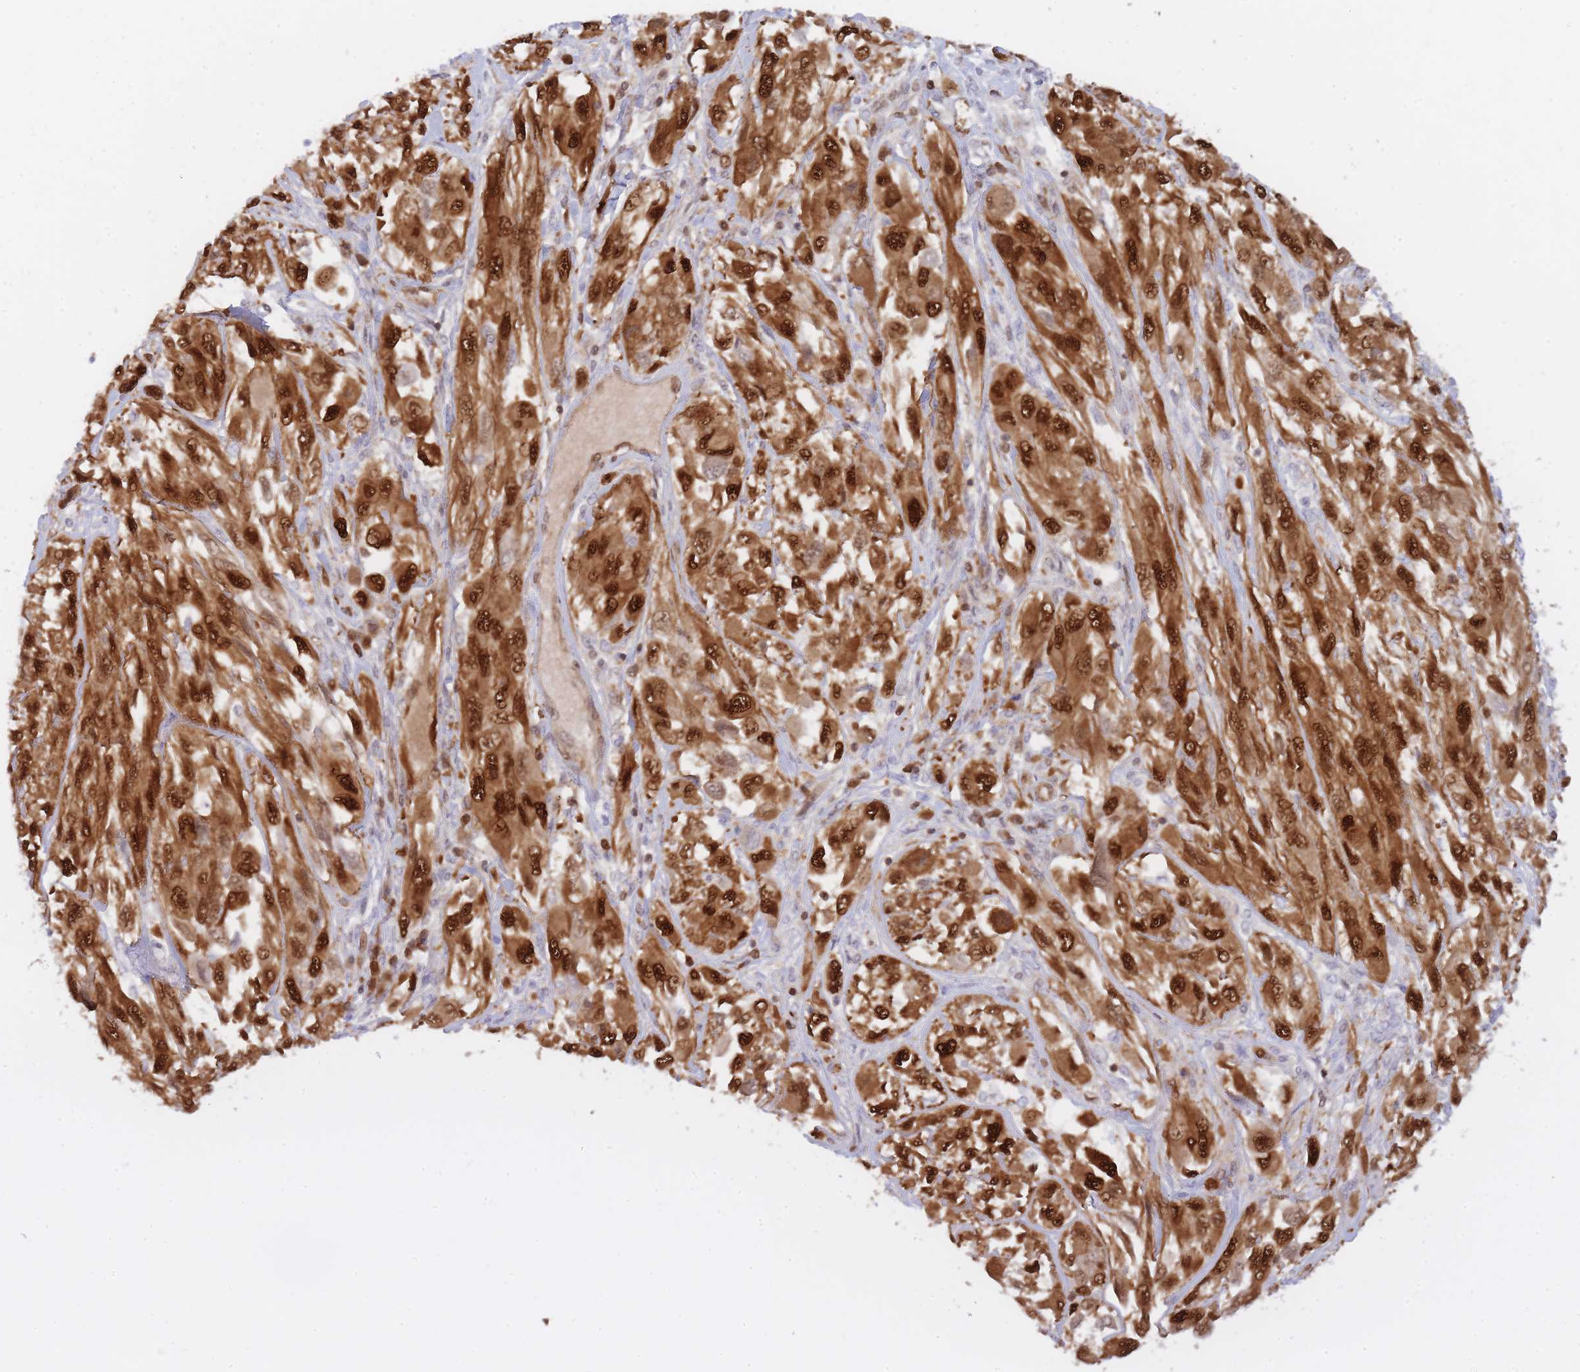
{"staining": {"intensity": "strong", "quantity": ">75%", "location": "cytoplasmic/membranous,nuclear"}, "tissue": "melanoma", "cell_type": "Tumor cells", "image_type": "cancer", "snomed": [{"axis": "morphology", "description": "Malignant melanoma, NOS"}, {"axis": "topography", "description": "Skin"}], "caption": "The immunohistochemical stain labels strong cytoplasmic/membranous and nuclear positivity in tumor cells of malignant melanoma tissue.", "gene": "NSFL1C", "patient": {"sex": "female", "age": 91}}